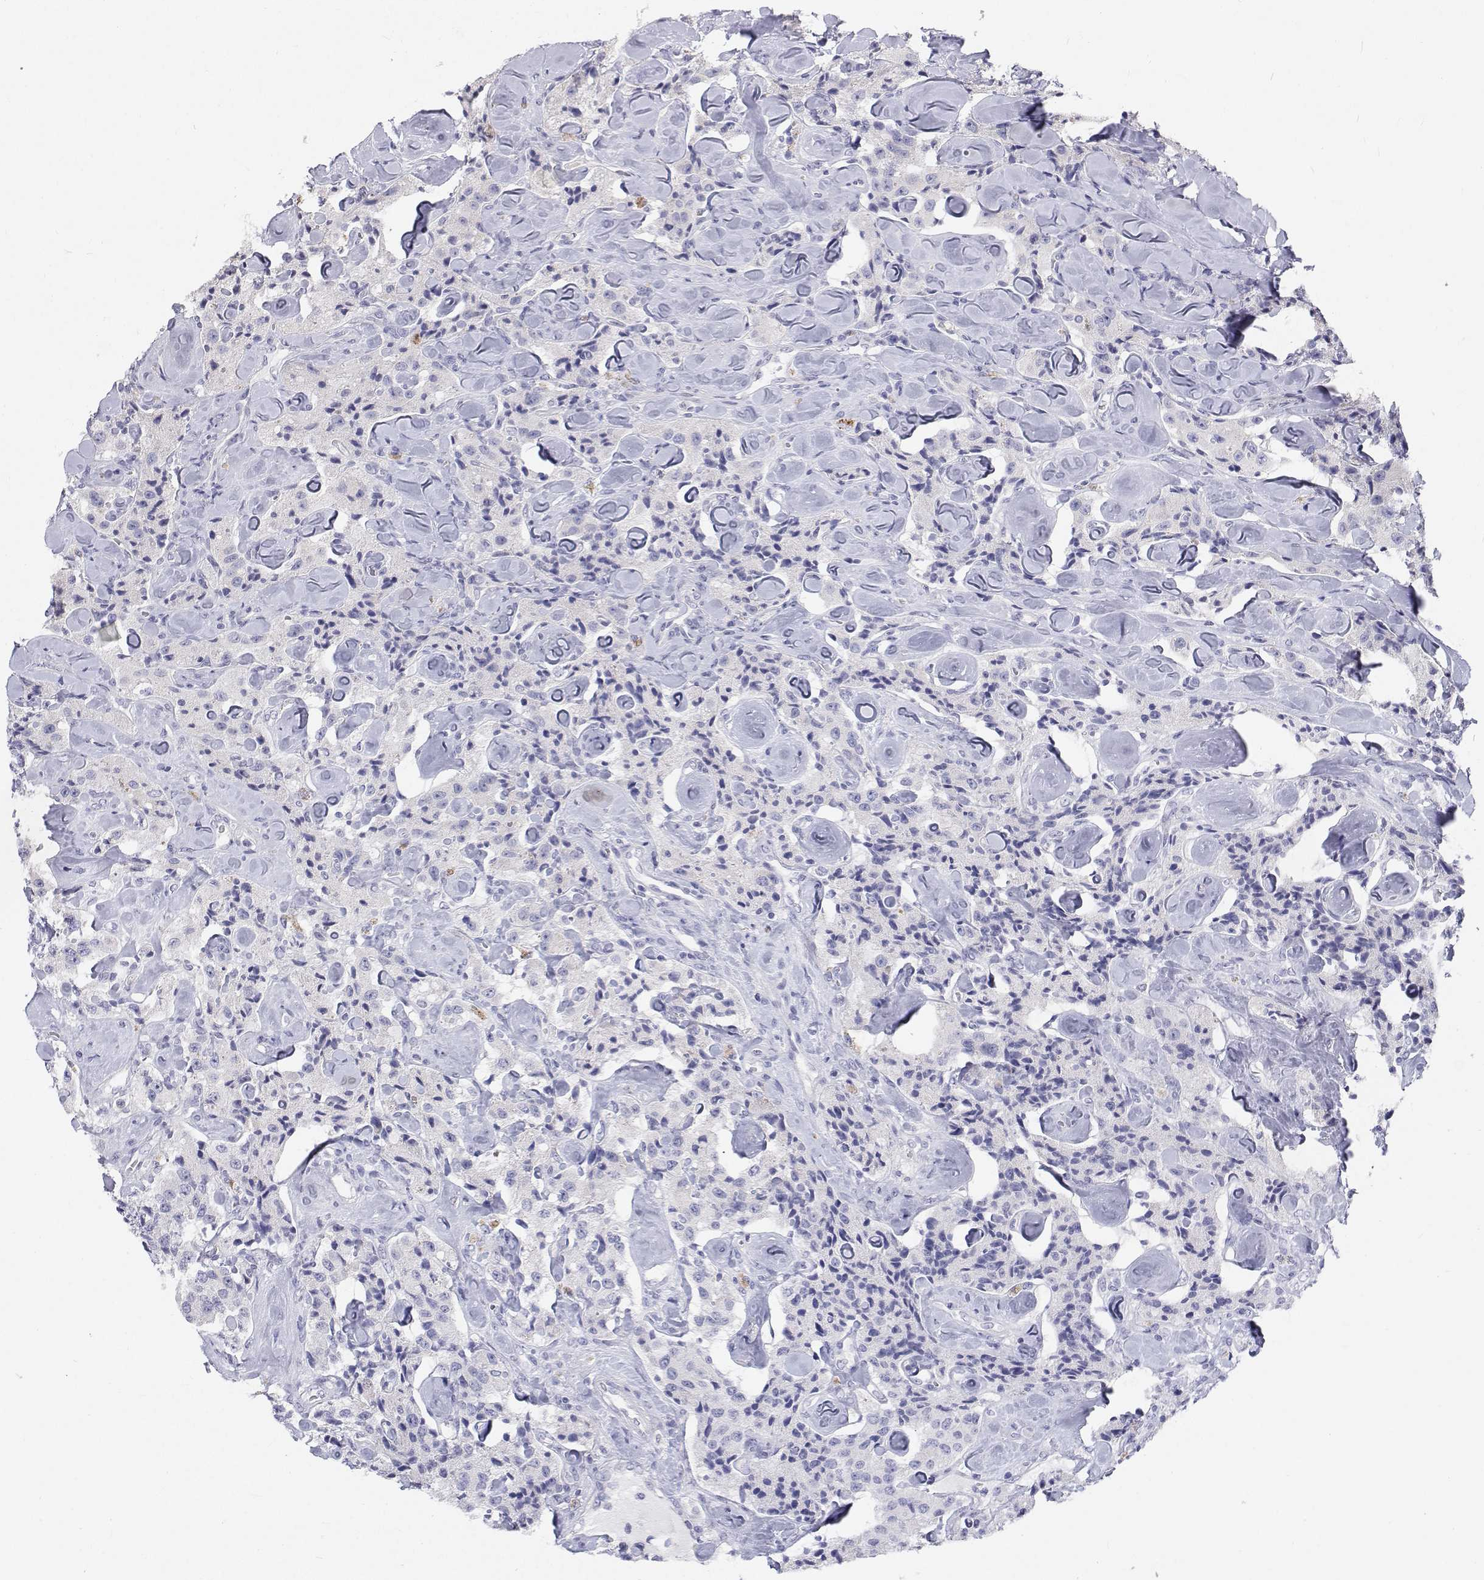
{"staining": {"intensity": "negative", "quantity": "none", "location": "none"}, "tissue": "carcinoid", "cell_type": "Tumor cells", "image_type": "cancer", "snomed": [{"axis": "morphology", "description": "Carcinoid, malignant, NOS"}, {"axis": "topography", "description": "Pancreas"}], "caption": "Histopathology image shows no significant protein expression in tumor cells of carcinoid (malignant).", "gene": "NCR2", "patient": {"sex": "male", "age": 41}}